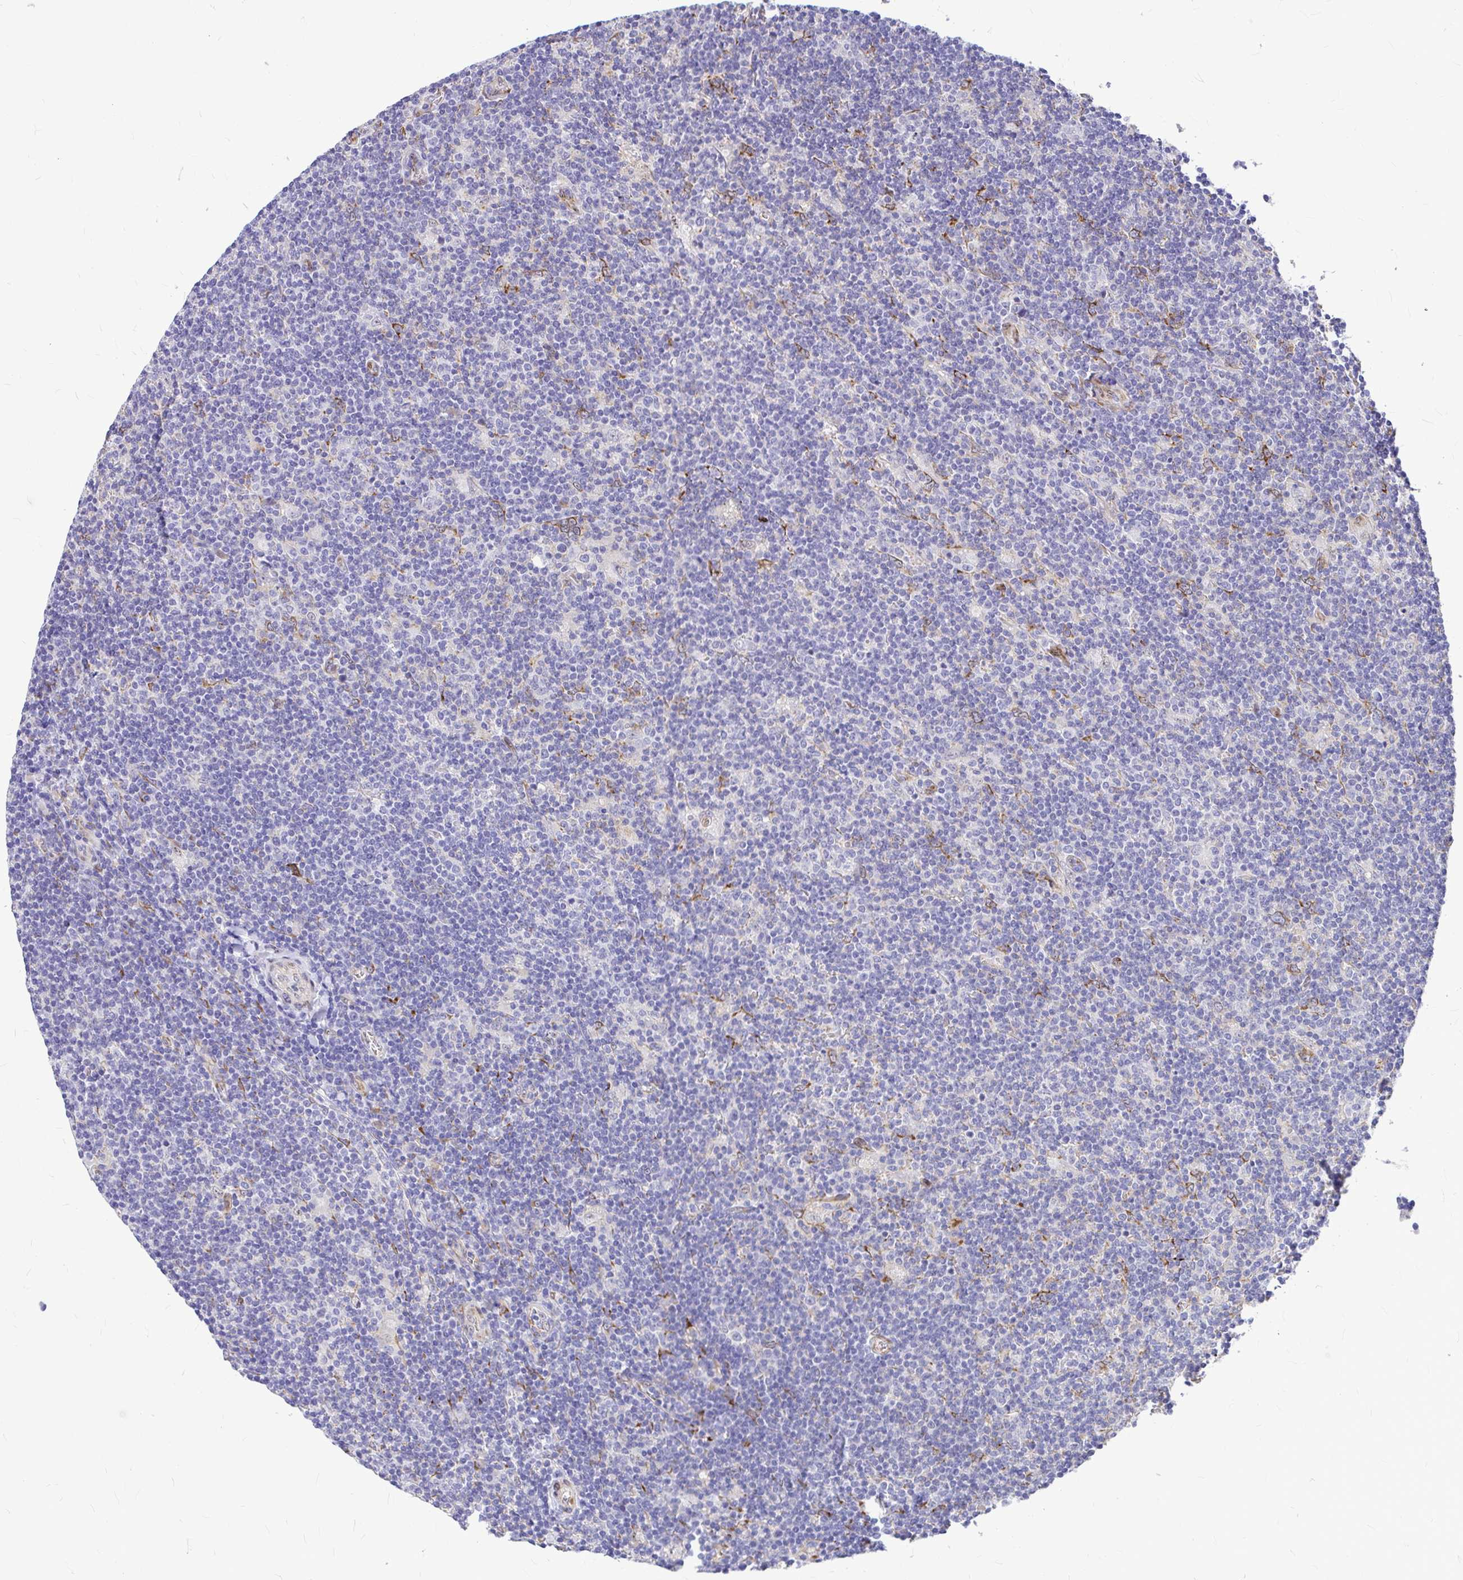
{"staining": {"intensity": "negative", "quantity": "none", "location": "none"}, "tissue": "lymphoma", "cell_type": "Tumor cells", "image_type": "cancer", "snomed": [{"axis": "morphology", "description": "Hodgkin's disease, NOS"}, {"axis": "topography", "description": "Lymph node"}], "caption": "High power microscopy image of an IHC micrograph of lymphoma, revealing no significant staining in tumor cells.", "gene": "GABBR2", "patient": {"sex": "male", "age": 40}}